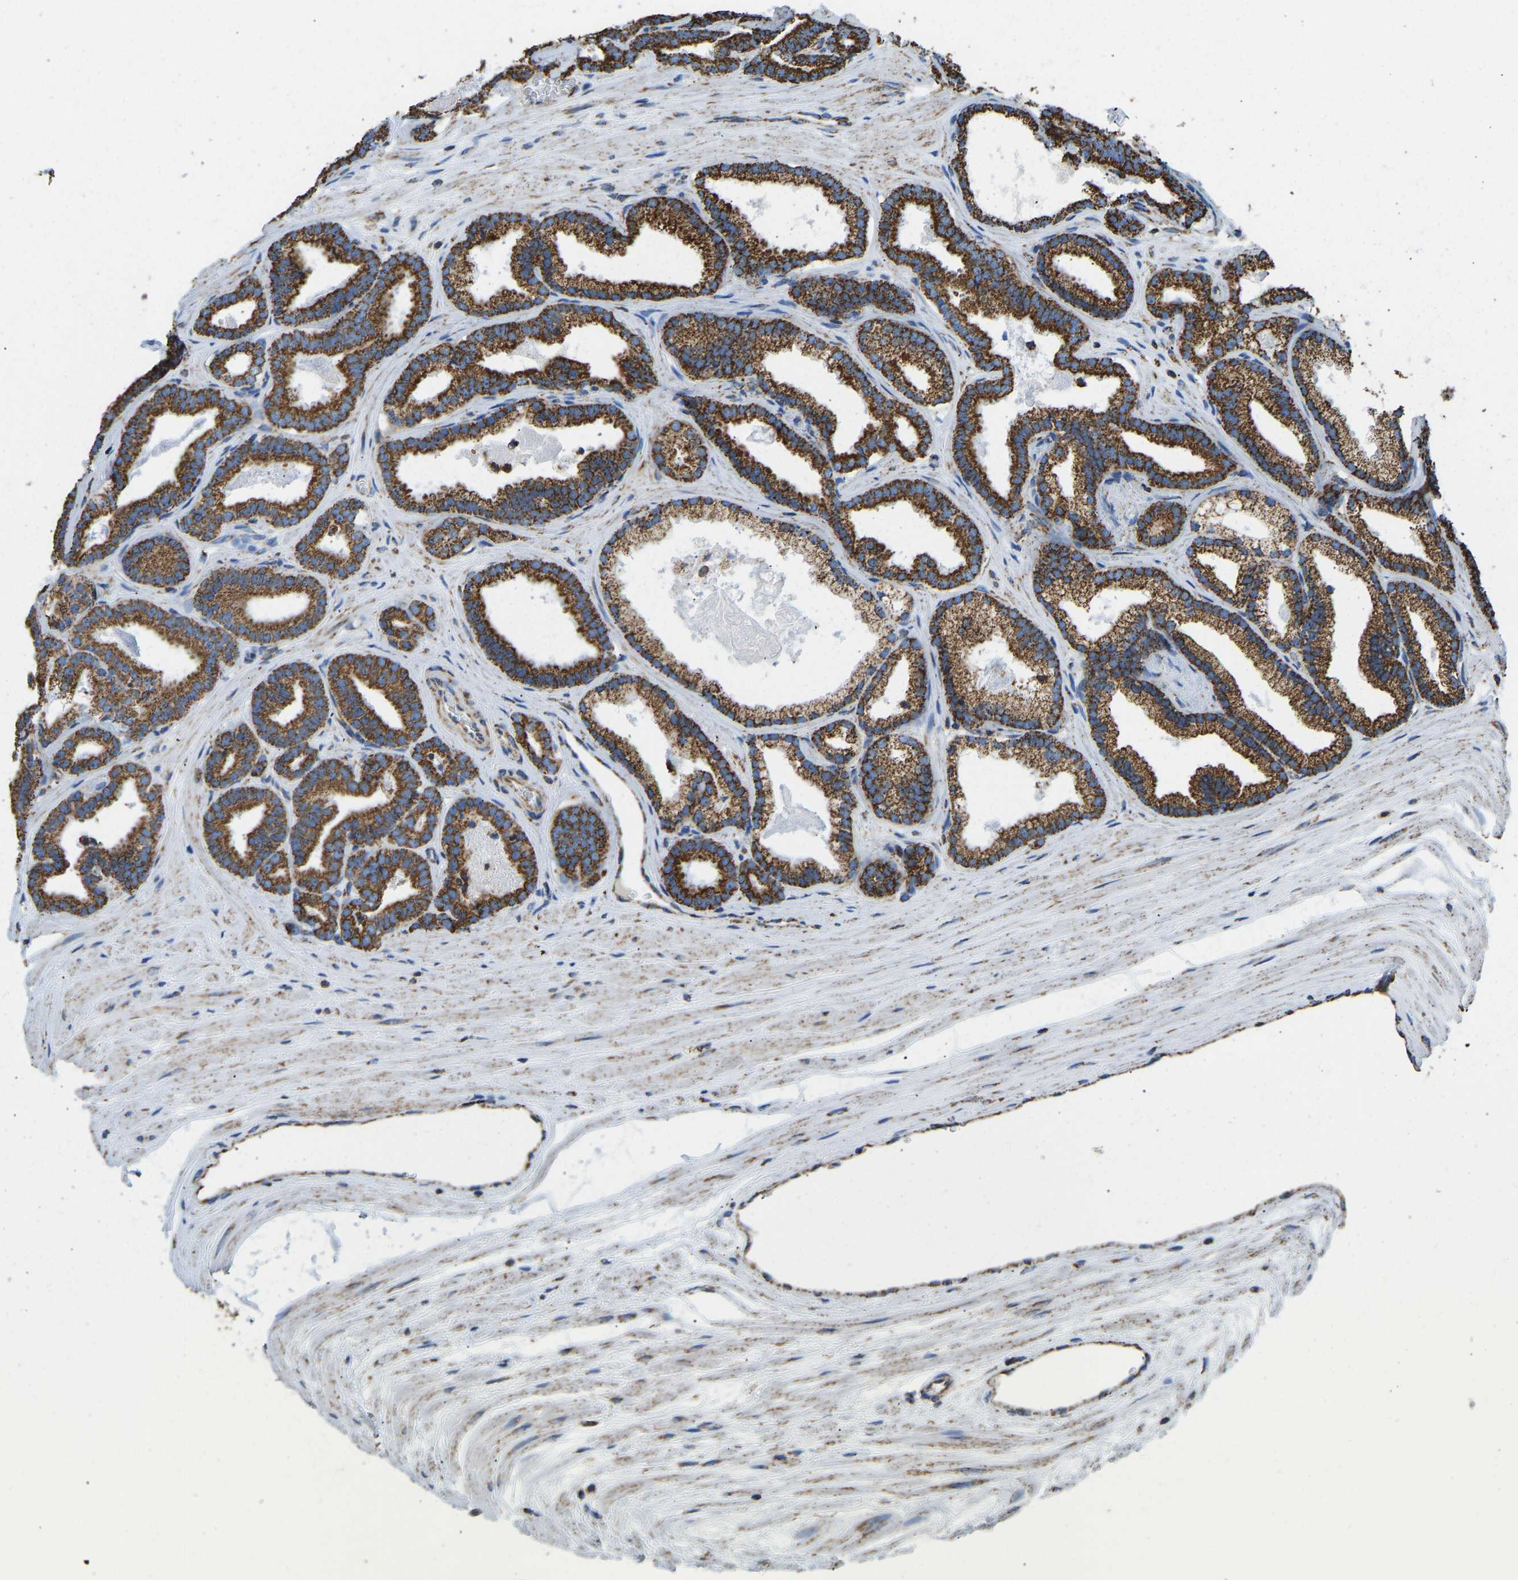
{"staining": {"intensity": "strong", "quantity": ">75%", "location": "cytoplasmic/membranous"}, "tissue": "prostate cancer", "cell_type": "Tumor cells", "image_type": "cancer", "snomed": [{"axis": "morphology", "description": "Adenocarcinoma, High grade"}, {"axis": "topography", "description": "Prostate"}], "caption": "Human prostate cancer (high-grade adenocarcinoma) stained for a protein (brown) shows strong cytoplasmic/membranous positive positivity in about >75% of tumor cells.", "gene": "IRX6", "patient": {"sex": "male", "age": 60}}